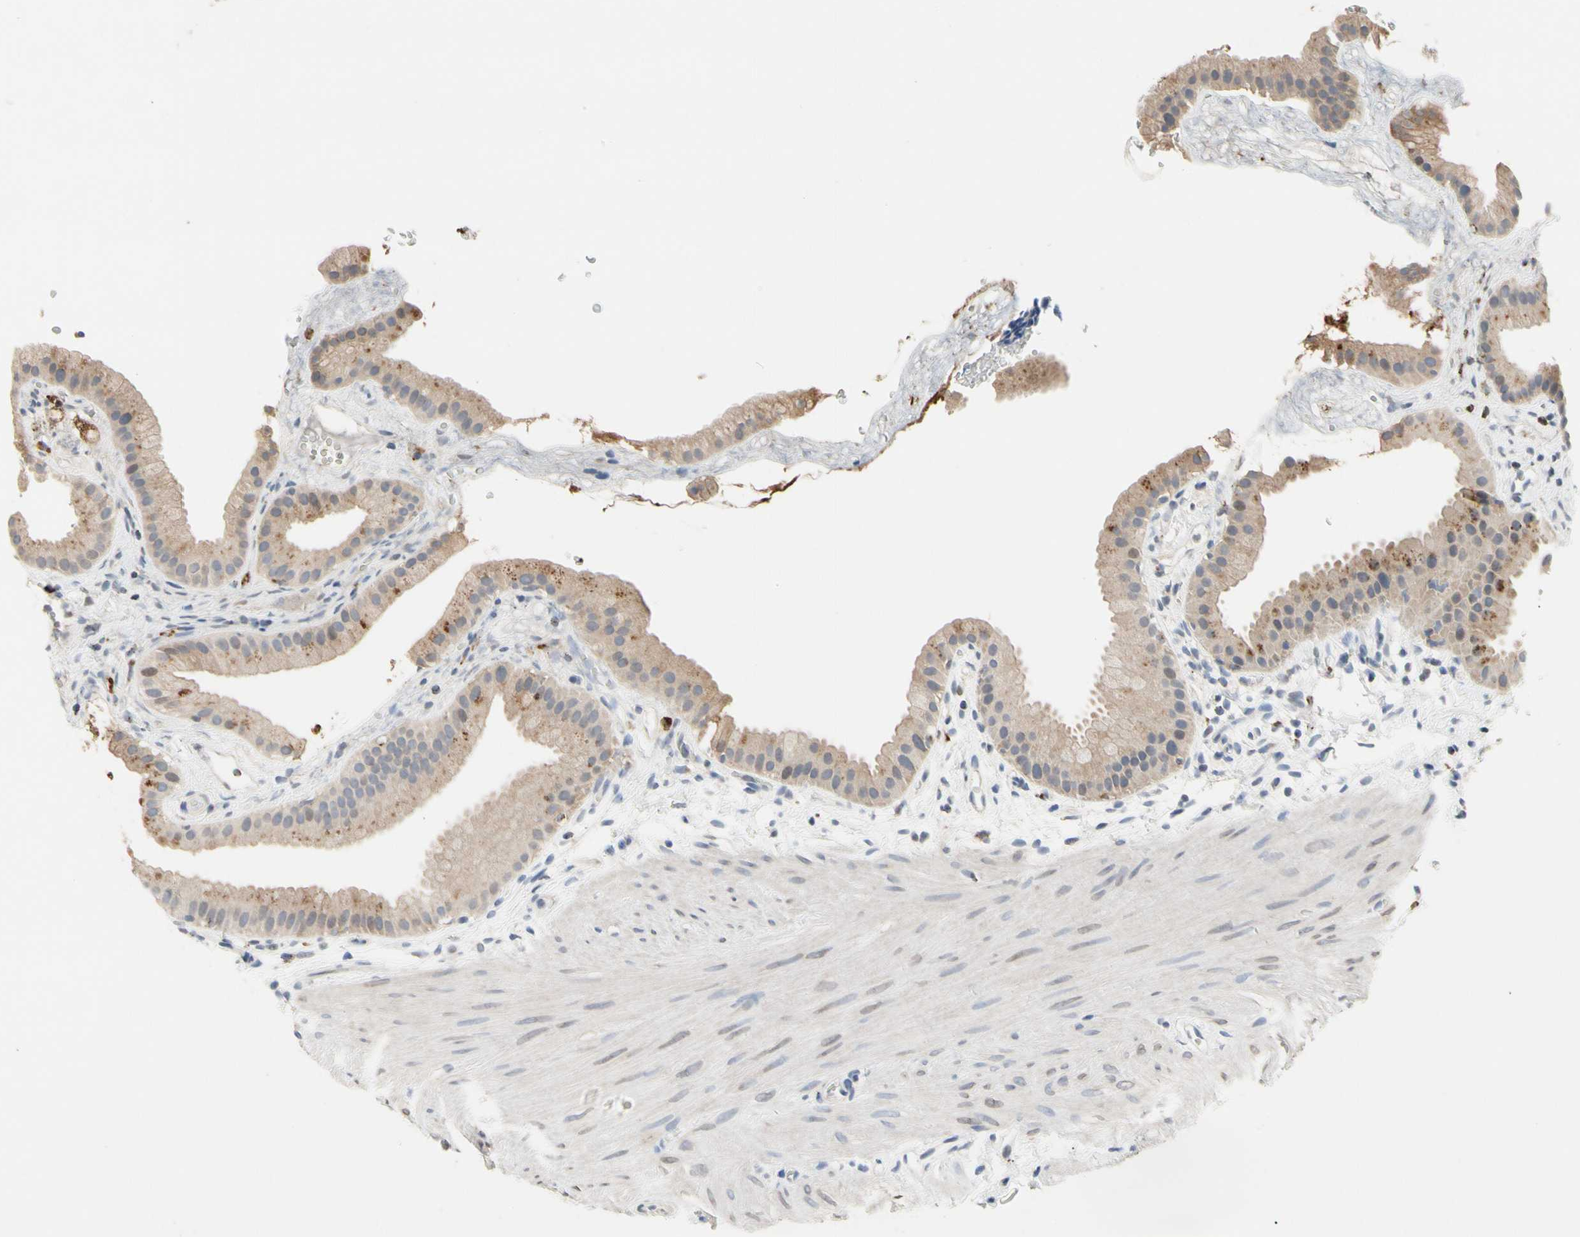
{"staining": {"intensity": "weak", "quantity": ">75%", "location": "cytoplasmic/membranous"}, "tissue": "gallbladder", "cell_type": "Glandular cells", "image_type": "normal", "snomed": [{"axis": "morphology", "description": "Normal tissue, NOS"}, {"axis": "topography", "description": "Gallbladder"}], "caption": "Benign gallbladder exhibits weak cytoplasmic/membranous positivity in about >75% of glandular cells.", "gene": "ADA2", "patient": {"sex": "female", "age": 64}}